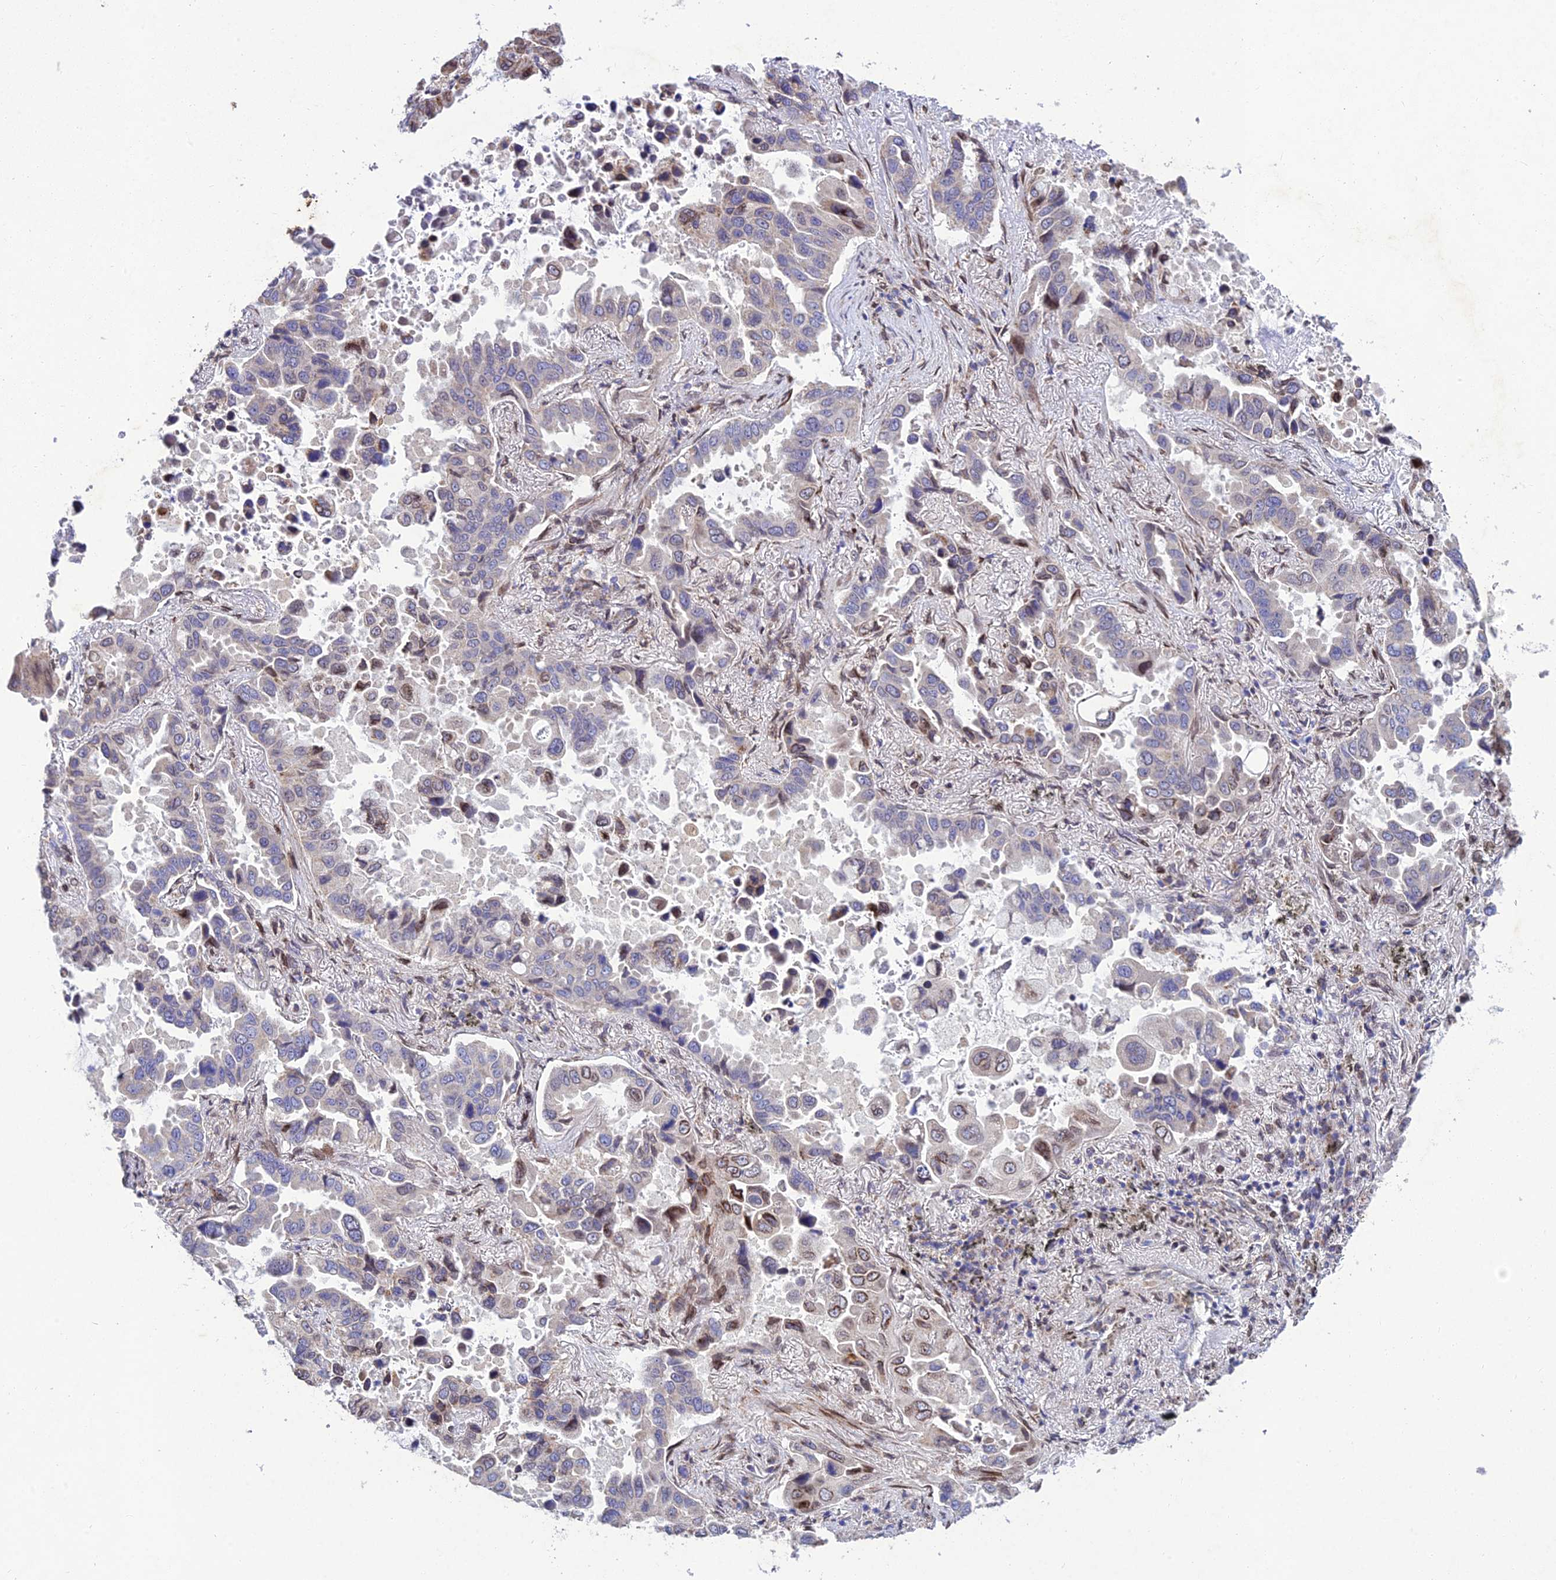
{"staining": {"intensity": "negative", "quantity": "none", "location": "none"}, "tissue": "lung cancer", "cell_type": "Tumor cells", "image_type": "cancer", "snomed": [{"axis": "morphology", "description": "Adenocarcinoma, NOS"}, {"axis": "topography", "description": "Lung"}], "caption": "IHC image of neoplastic tissue: lung cancer stained with DAB (3,3'-diaminobenzidine) reveals no significant protein positivity in tumor cells. Brightfield microscopy of immunohistochemistry stained with DAB (3,3'-diaminobenzidine) (brown) and hematoxylin (blue), captured at high magnification.", "gene": "MGAT2", "patient": {"sex": "male", "age": 64}}